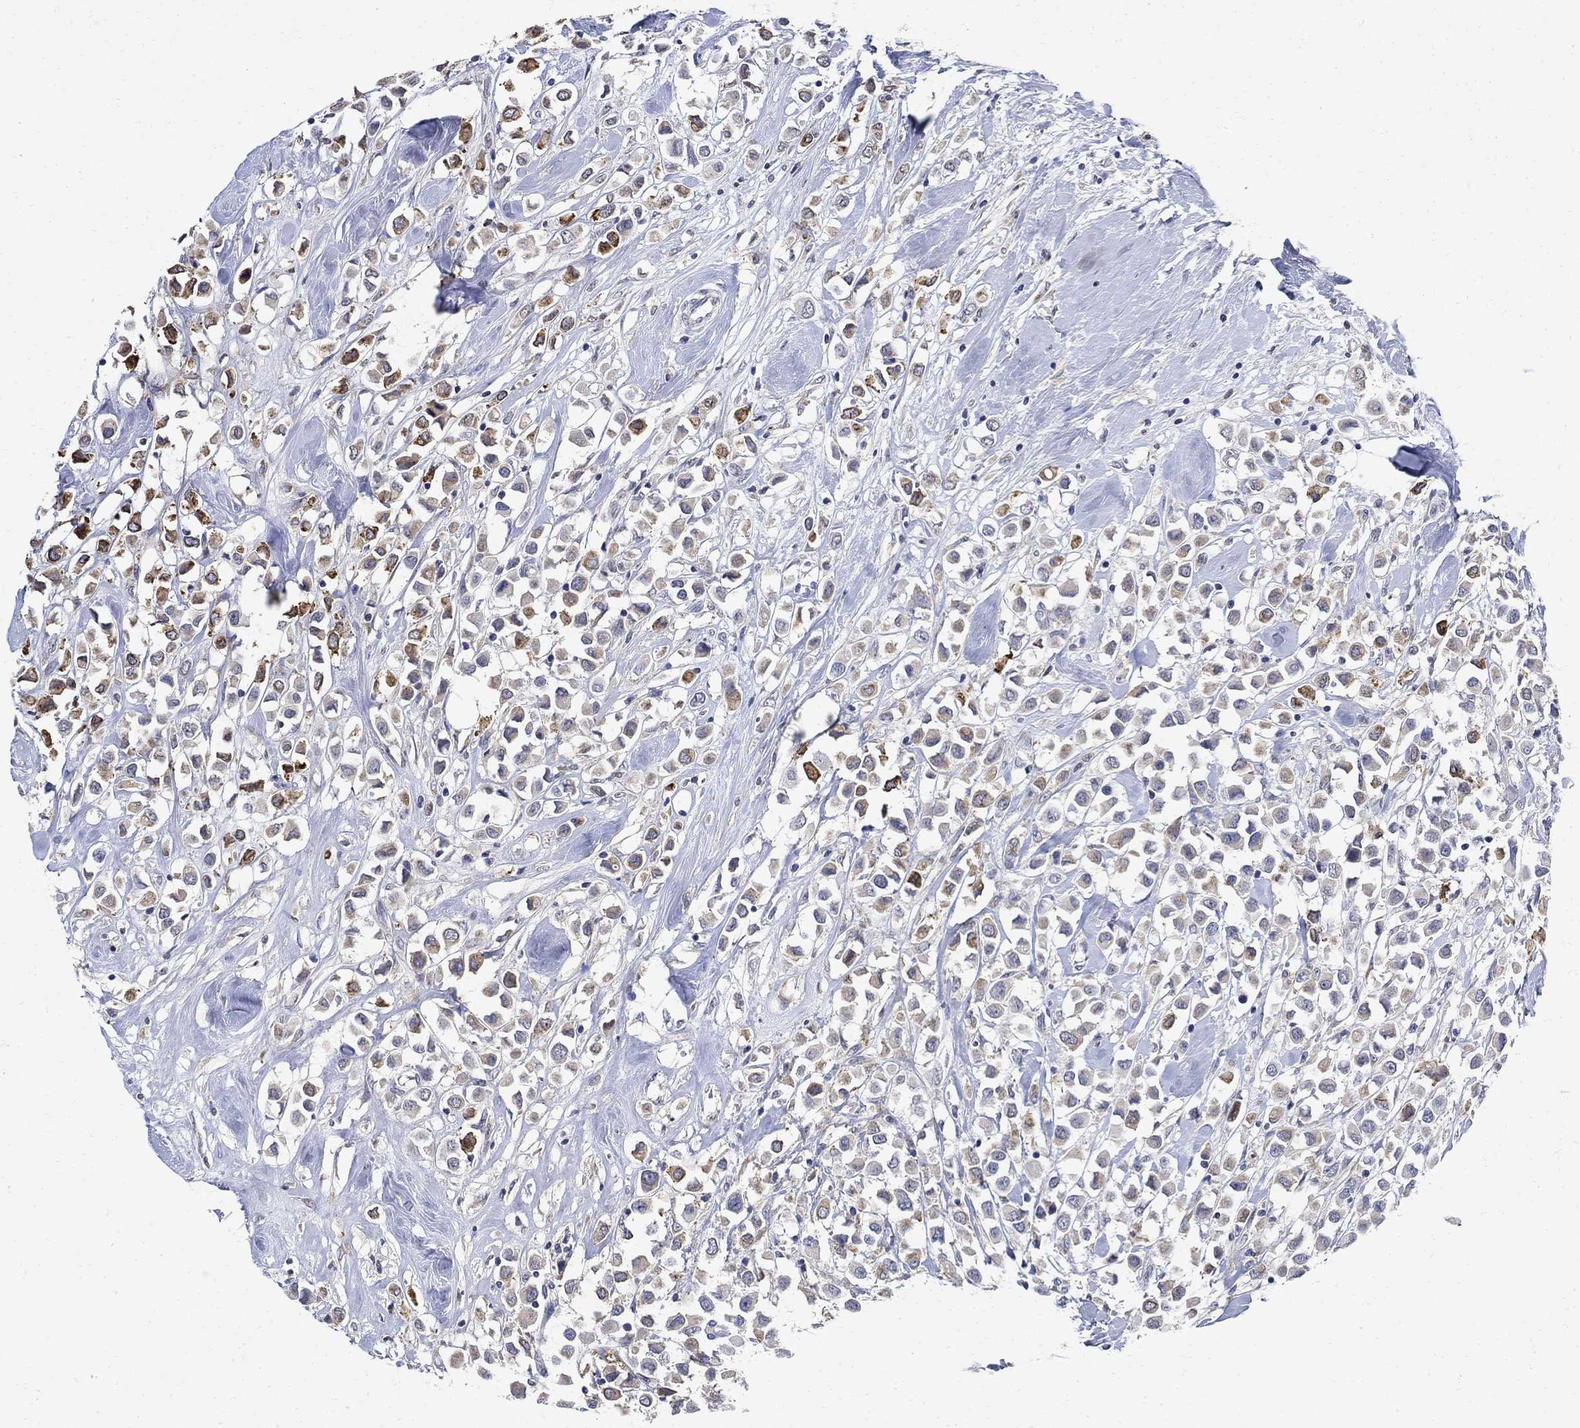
{"staining": {"intensity": "strong", "quantity": "<25%", "location": "cytoplasmic/membranous"}, "tissue": "breast cancer", "cell_type": "Tumor cells", "image_type": "cancer", "snomed": [{"axis": "morphology", "description": "Duct carcinoma"}, {"axis": "topography", "description": "Breast"}], "caption": "Breast cancer (invasive ductal carcinoma) stained with a brown dye exhibits strong cytoplasmic/membranous positive expression in approximately <25% of tumor cells.", "gene": "TMEM169", "patient": {"sex": "female", "age": 61}}